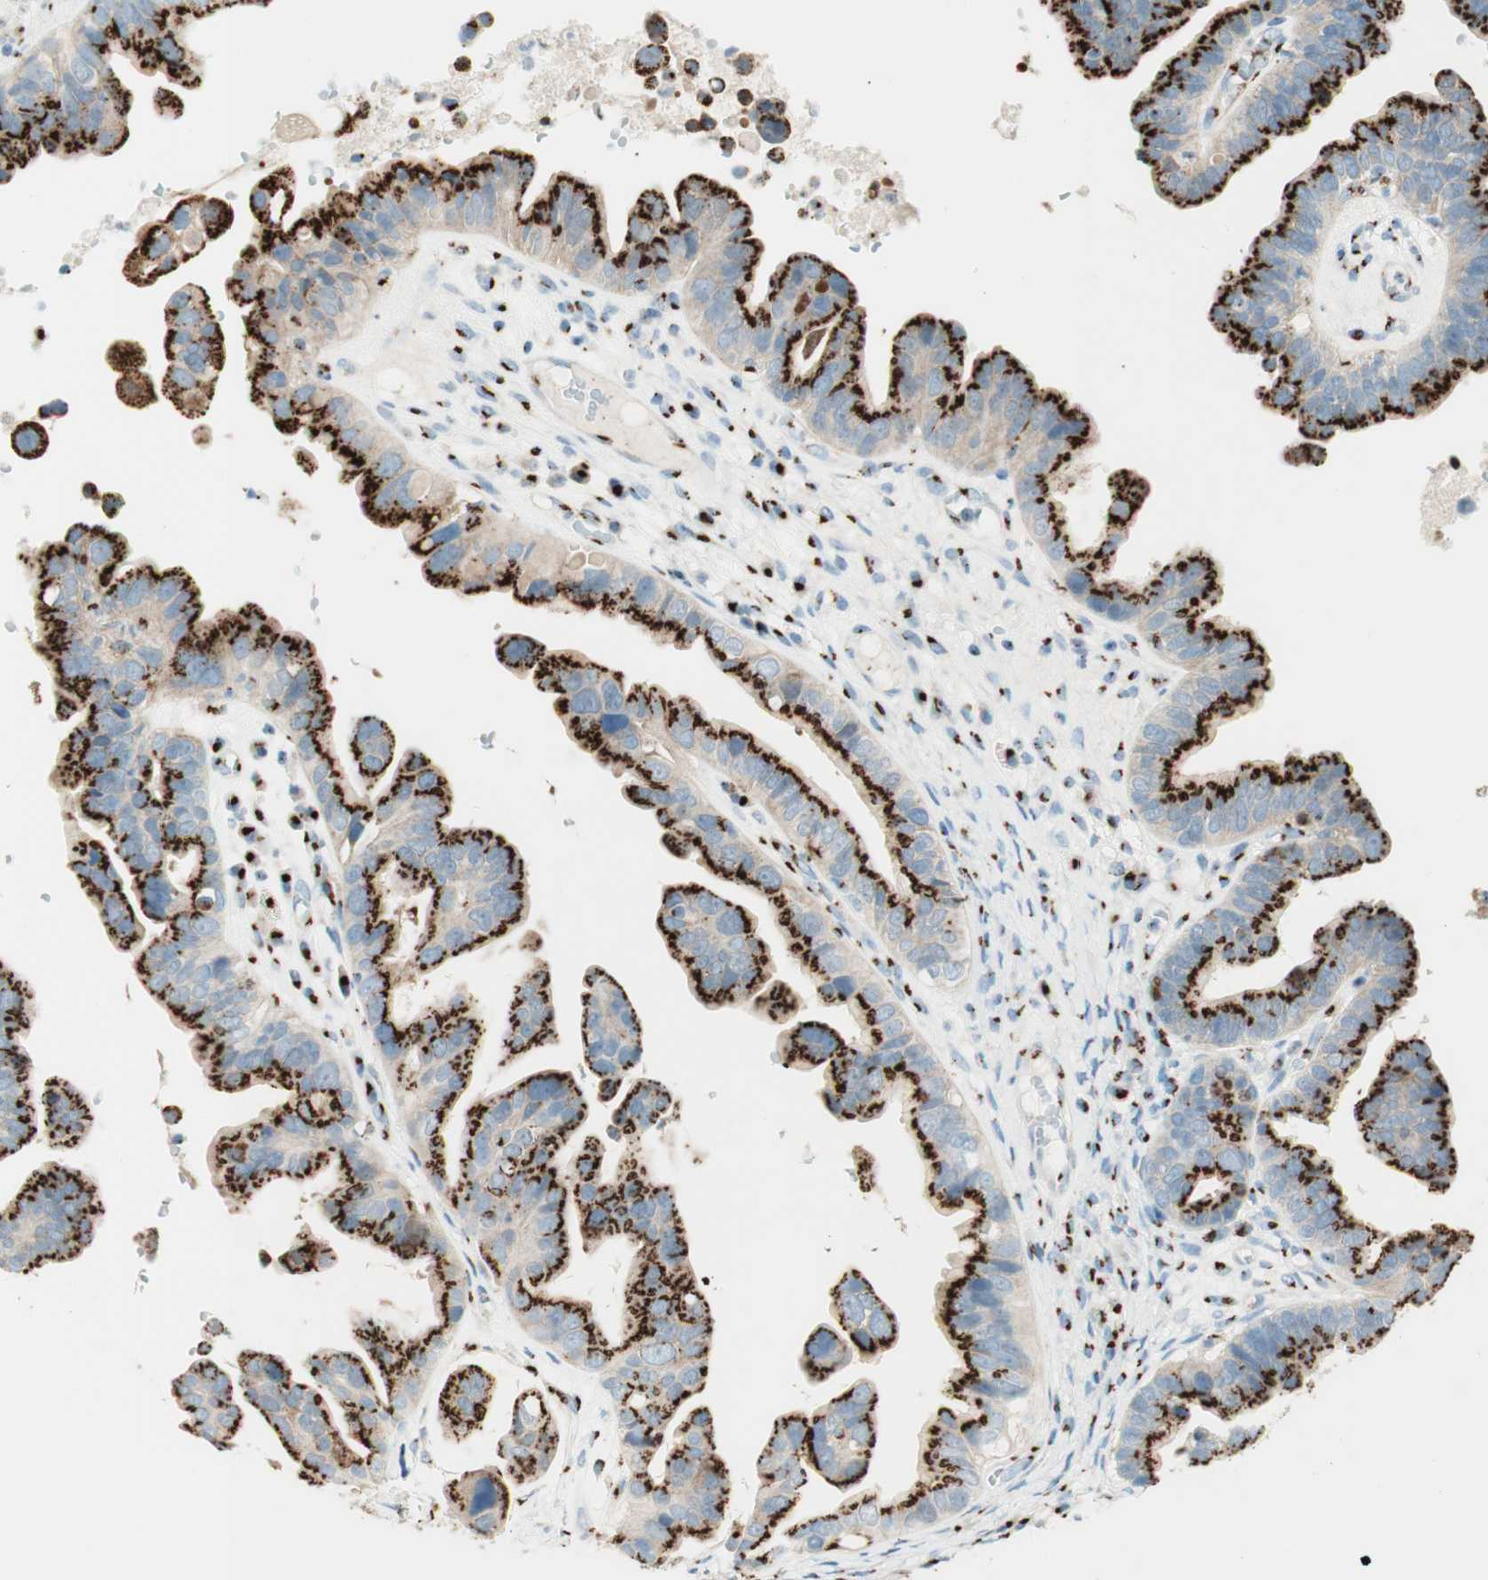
{"staining": {"intensity": "strong", "quantity": ">75%", "location": "cytoplasmic/membranous"}, "tissue": "ovarian cancer", "cell_type": "Tumor cells", "image_type": "cancer", "snomed": [{"axis": "morphology", "description": "Cystadenocarcinoma, serous, NOS"}, {"axis": "topography", "description": "Ovary"}], "caption": "This micrograph demonstrates IHC staining of human ovarian cancer (serous cystadenocarcinoma), with high strong cytoplasmic/membranous positivity in about >75% of tumor cells.", "gene": "GOLGB1", "patient": {"sex": "female", "age": 56}}